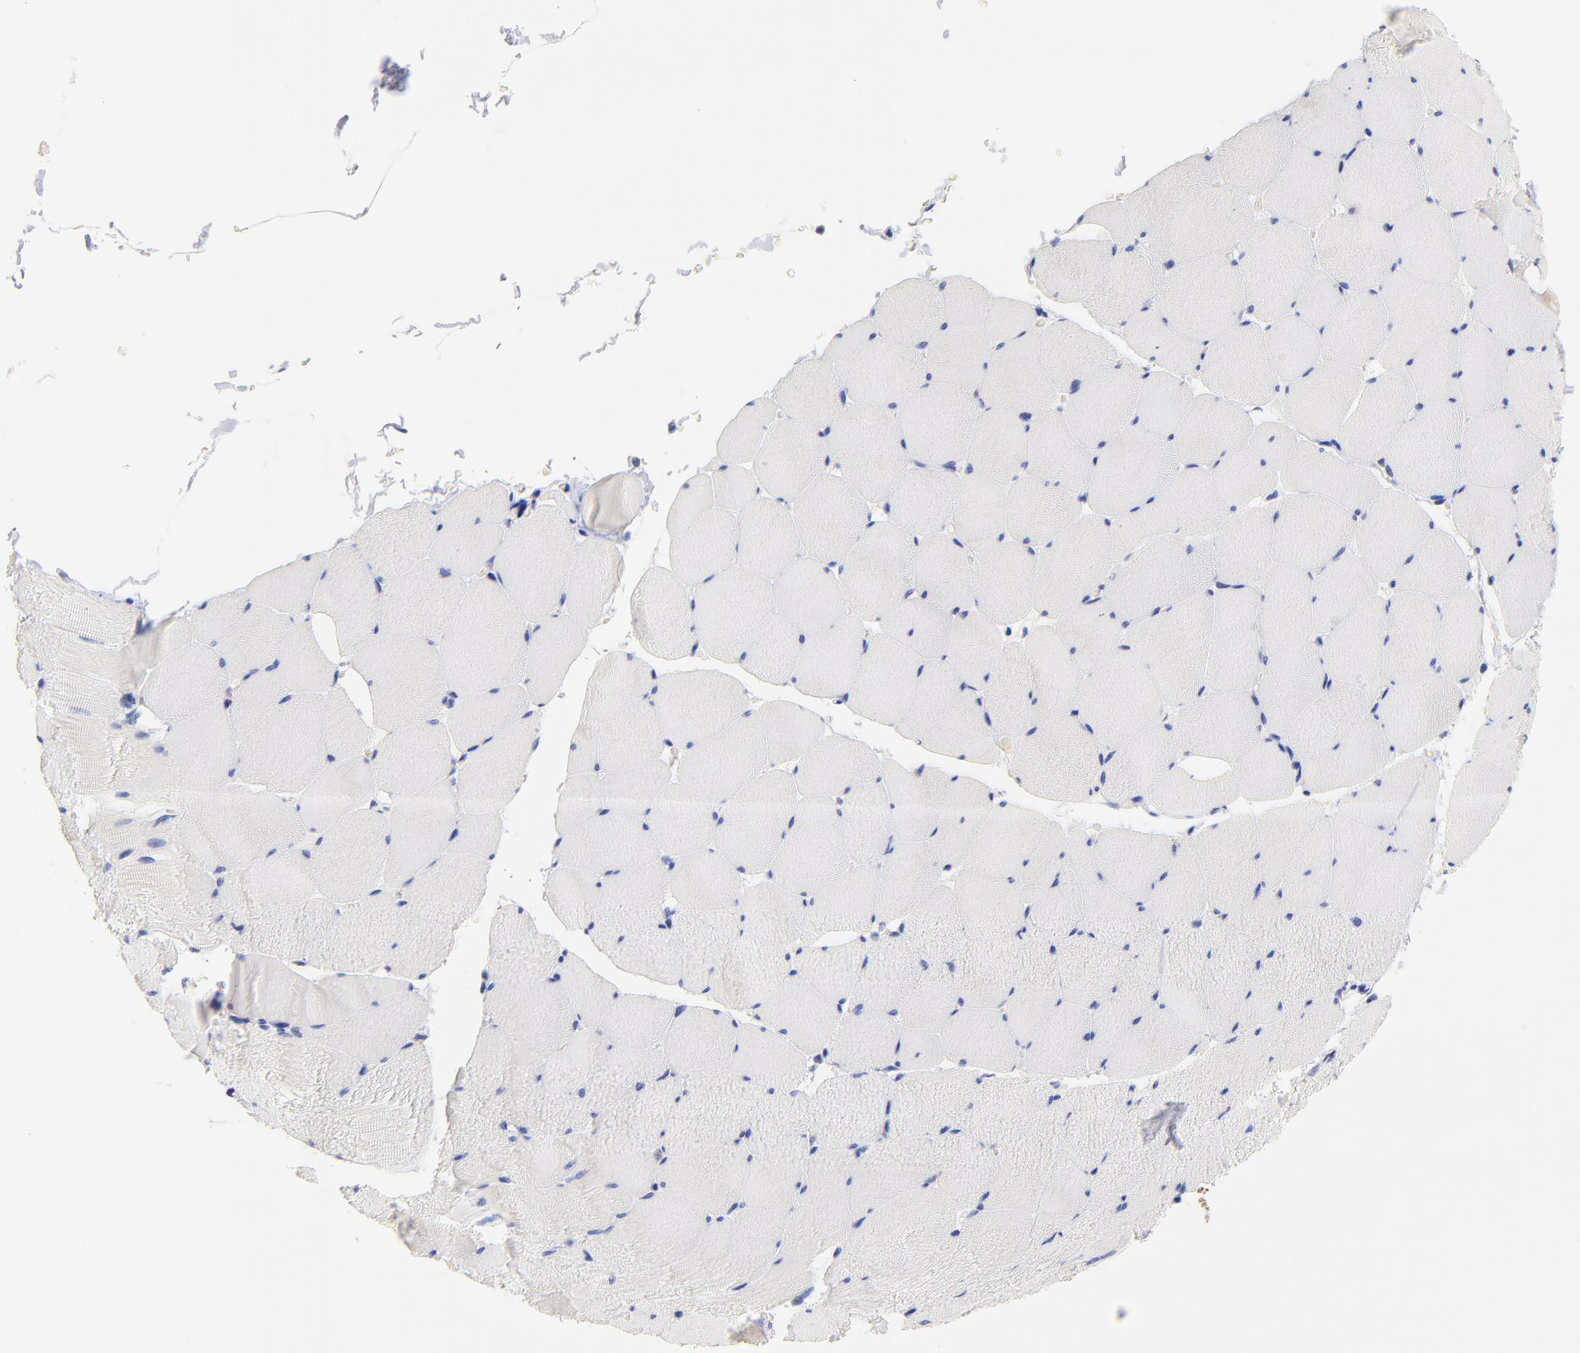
{"staining": {"intensity": "negative", "quantity": "none", "location": "none"}, "tissue": "skeletal muscle", "cell_type": "Myocytes", "image_type": "normal", "snomed": [{"axis": "morphology", "description": "Normal tissue, NOS"}, {"axis": "topography", "description": "Skeletal muscle"}], "caption": "Skeletal muscle stained for a protein using immunohistochemistry (IHC) reveals no positivity myocytes.", "gene": "TNFRSF13C", "patient": {"sex": "male", "age": 62}}